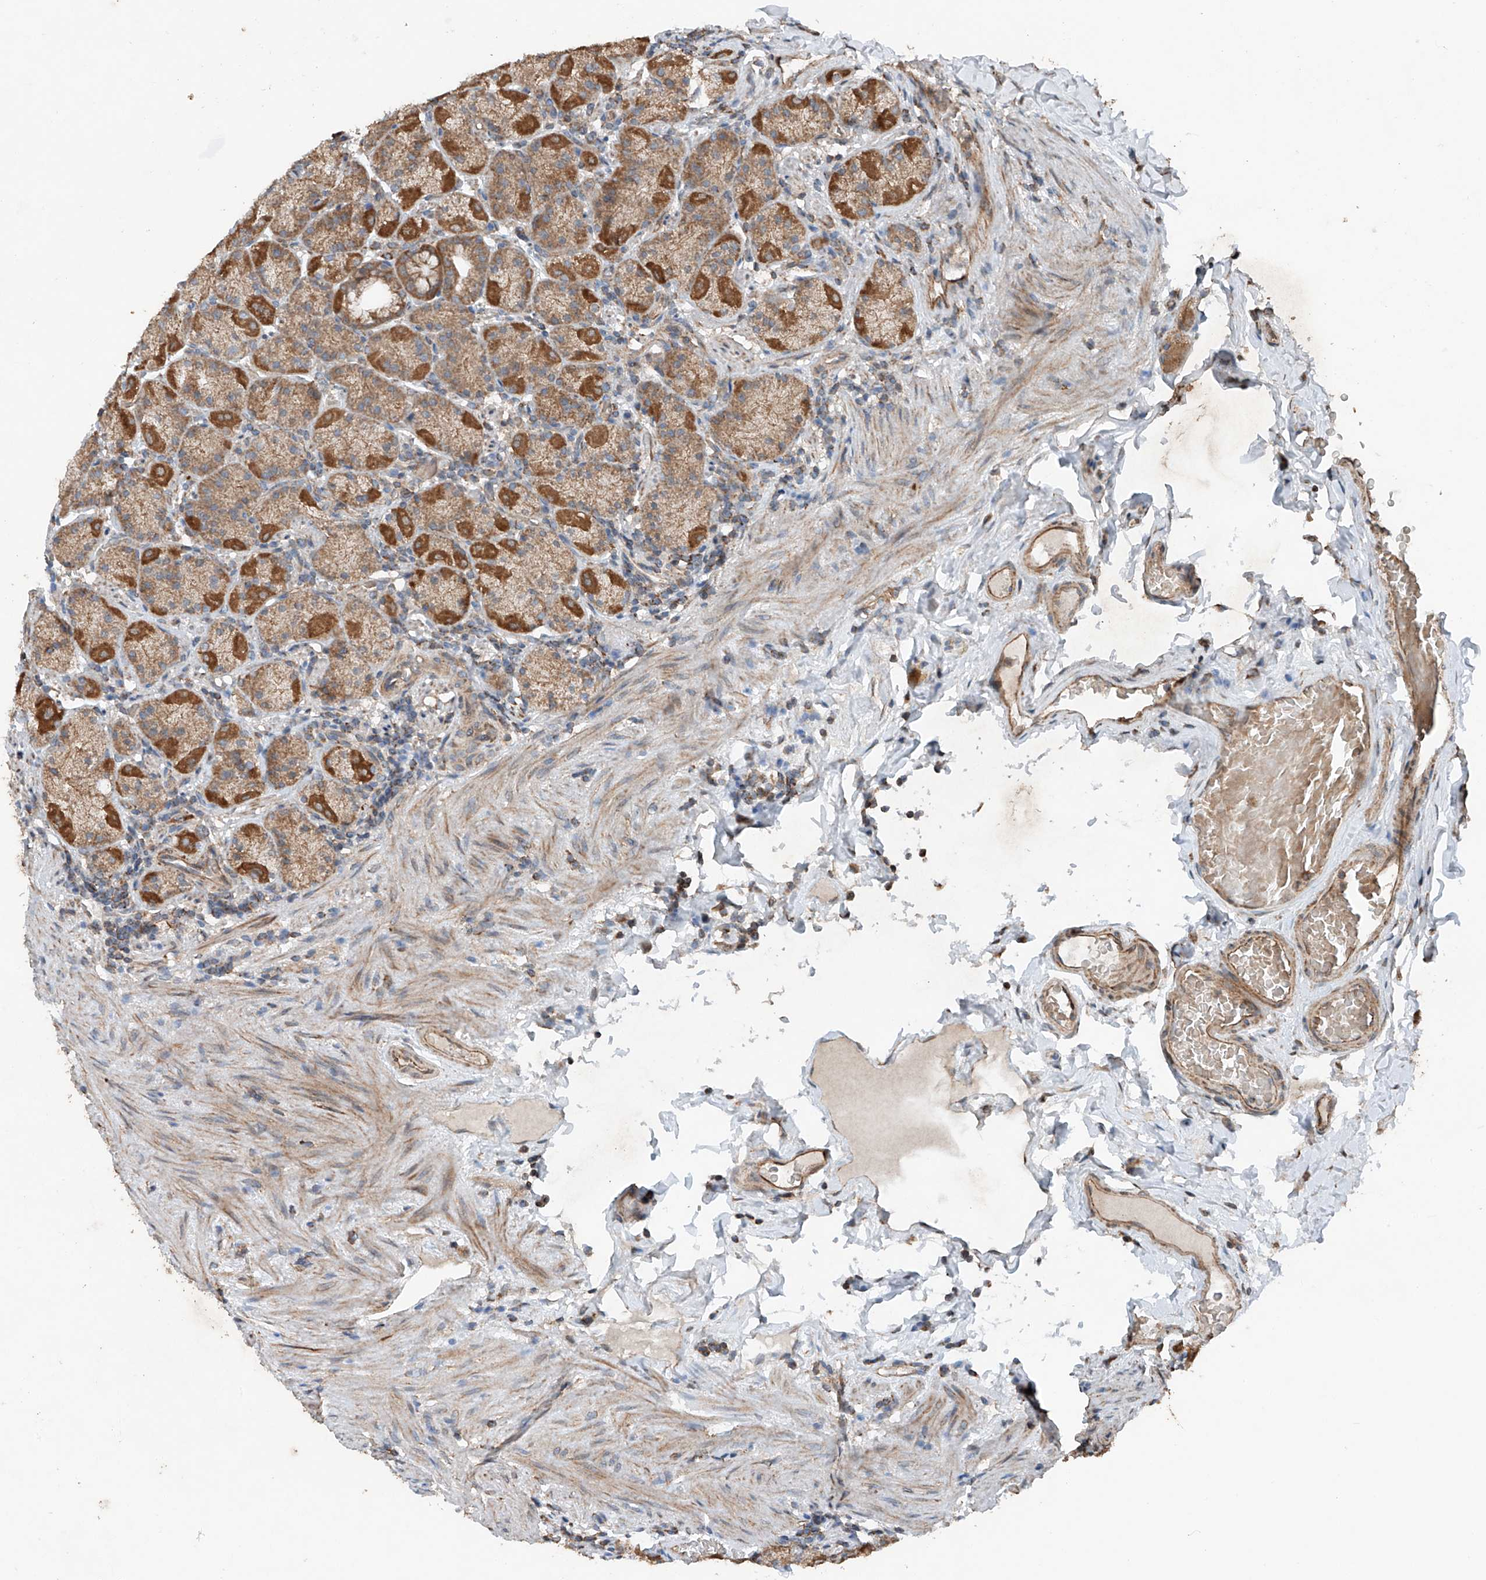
{"staining": {"intensity": "moderate", "quantity": ">75%", "location": "cytoplasmic/membranous"}, "tissue": "stomach", "cell_type": "Glandular cells", "image_type": "normal", "snomed": [{"axis": "morphology", "description": "Normal tissue, NOS"}, {"axis": "topography", "description": "Stomach, upper"}], "caption": "IHC micrograph of normal stomach stained for a protein (brown), which displays medium levels of moderate cytoplasmic/membranous staining in approximately >75% of glandular cells.", "gene": "AP4B1", "patient": {"sex": "male", "age": 68}}